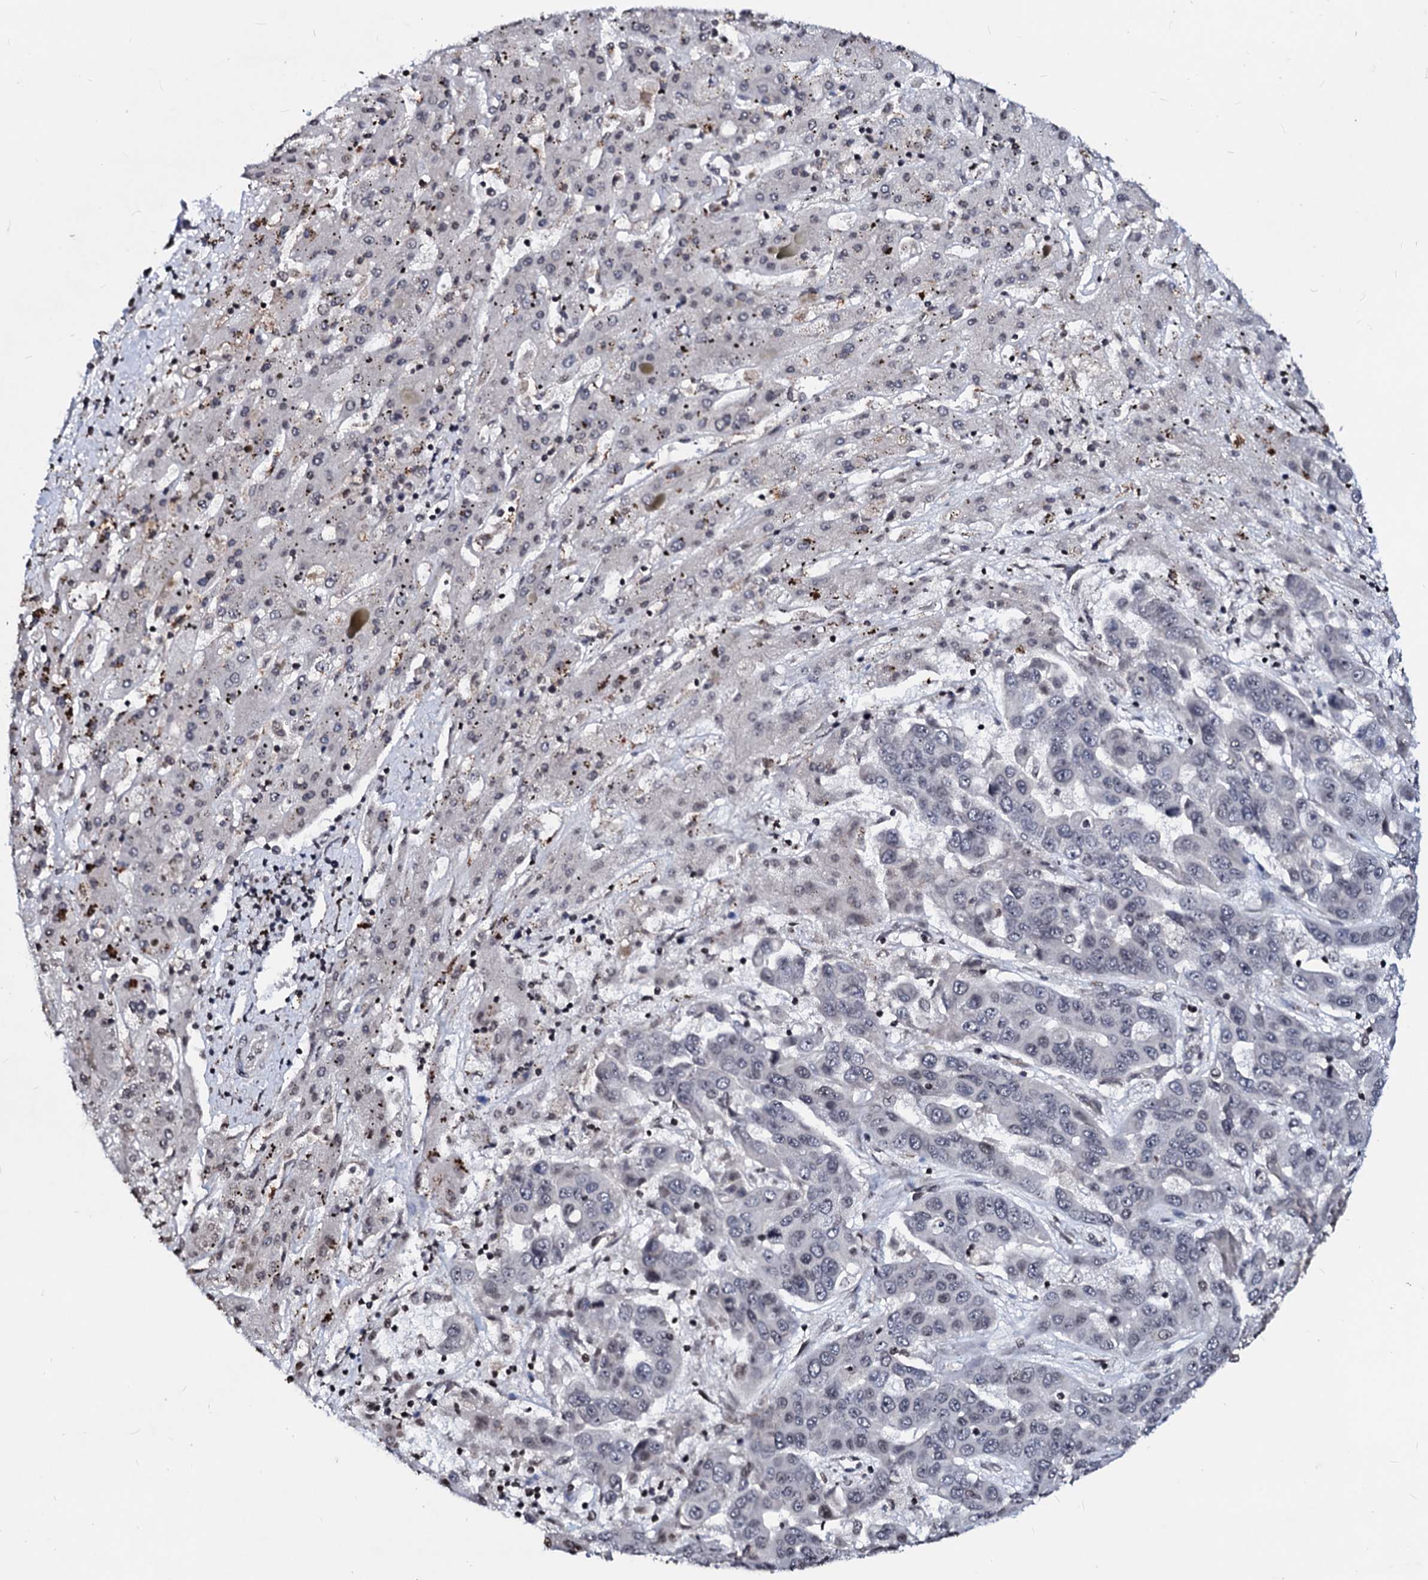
{"staining": {"intensity": "negative", "quantity": "none", "location": "none"}, "tissue": "liver cancer", "cell_type": "Tumor cells", "image_type": "cancer", "snomed": [{"axis": "morphology", "description": "Cholangiocarcinoma"}, {"axis": "topography", "description": "Liver"}], "caption": "There is no significant positivity in tumor cells of cholangiocarcinoma (liver).", "gene": "LSM11", "patient": {"sex": "female", "age": 52}}